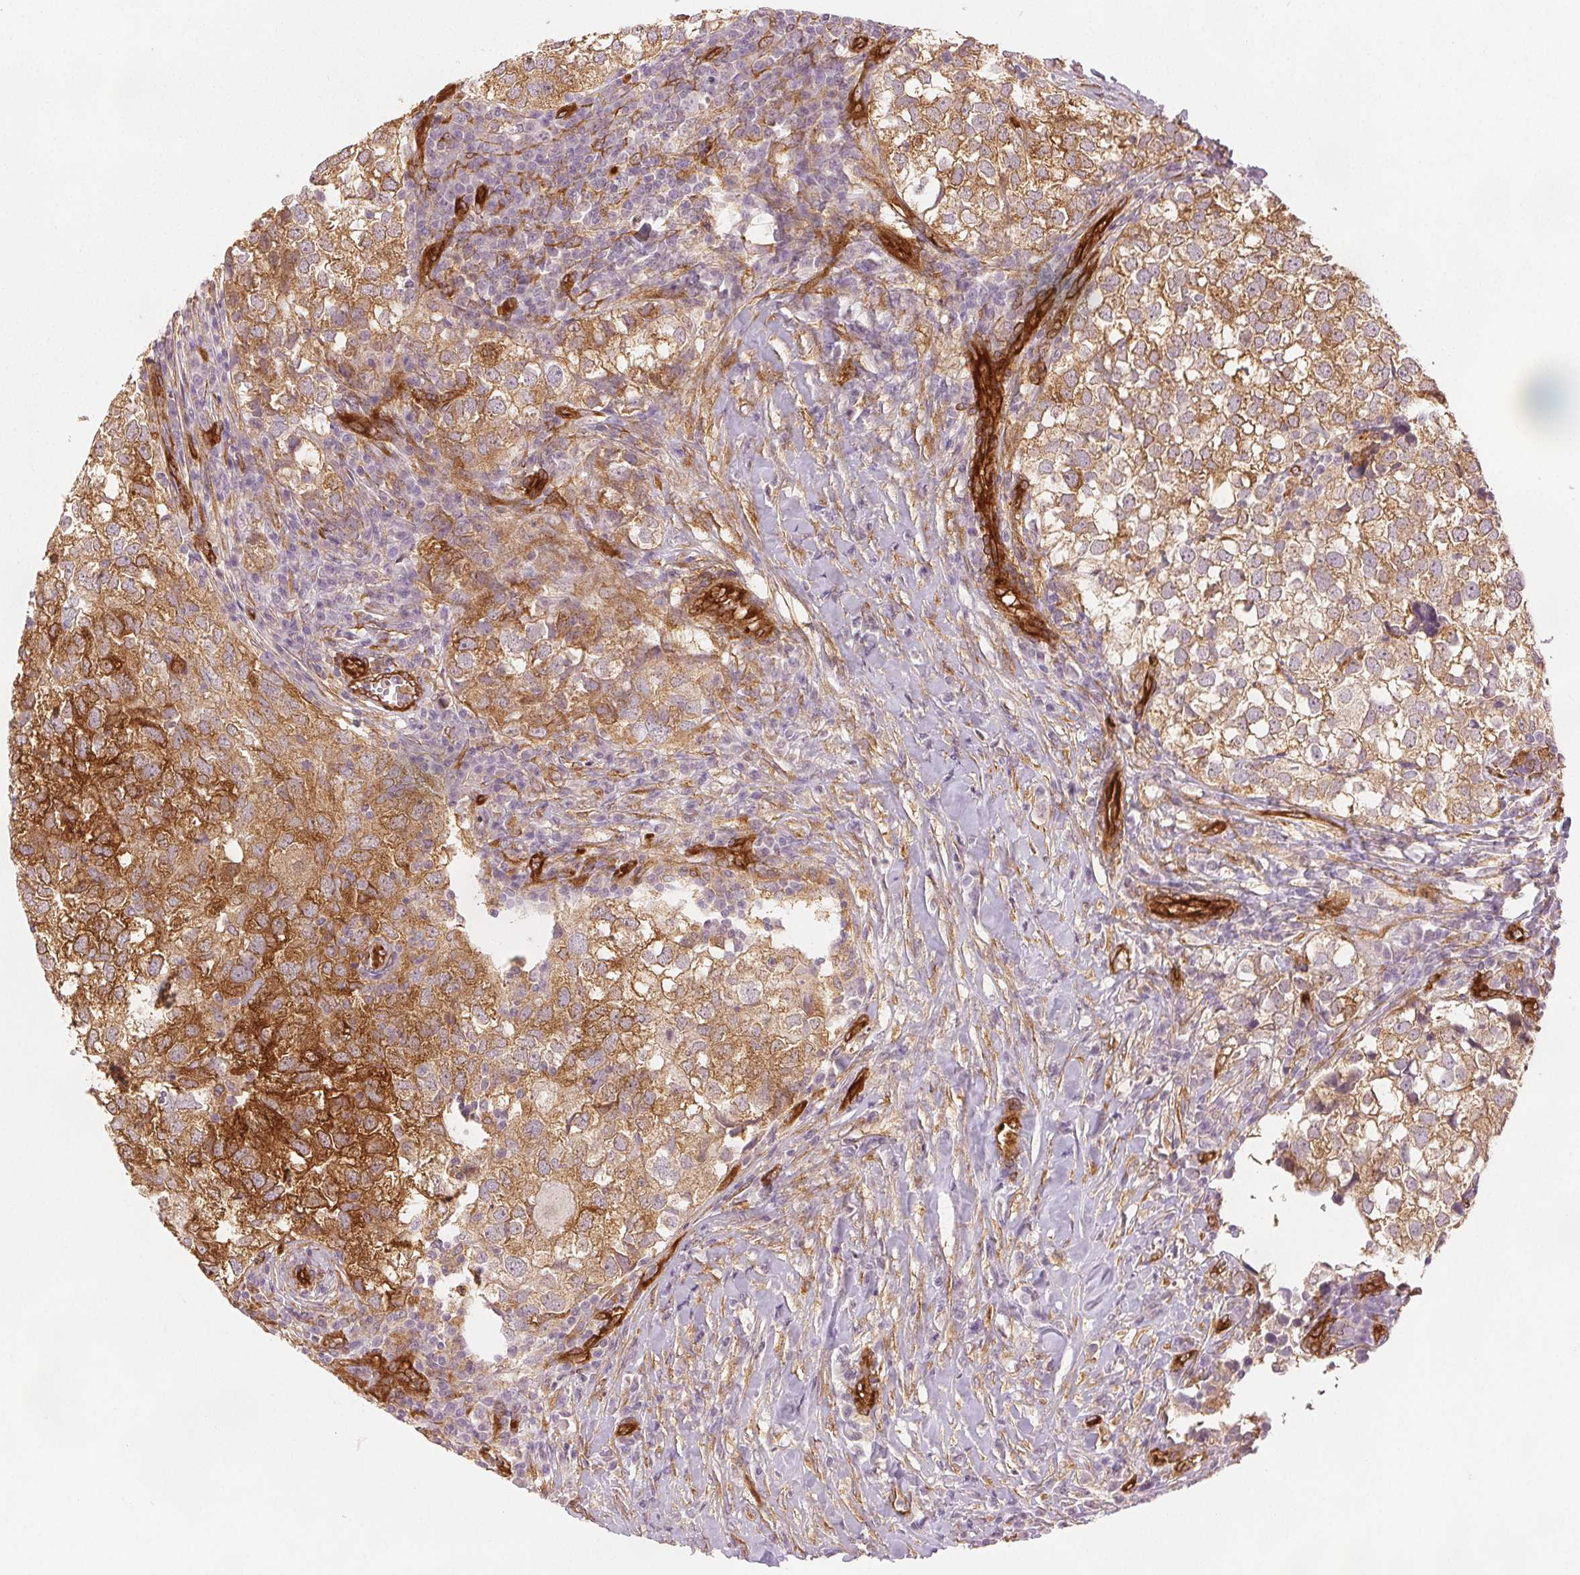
{"staining": {"intensity": "moderate", "quantity": ">75%", "location": "cytoplasmic/membranous"}, "tissue": "breast cancer", "cell_type": "Tumor cells", "image_type": "cancer", "snomed": [{"axis": "morphology", "description": "Duct carcinoma"}, {"axis": "topography", "description": "Breast"}], "caption": "Immunohistochemical staining of human breast intraductal carcinoma exhibits medium levels of moderate cytoplasmic/membranous protein expression in approximately >75% of tumor cells.", "gene": "DIAPH2", "patient": {"sex": "female", "age": 30}}